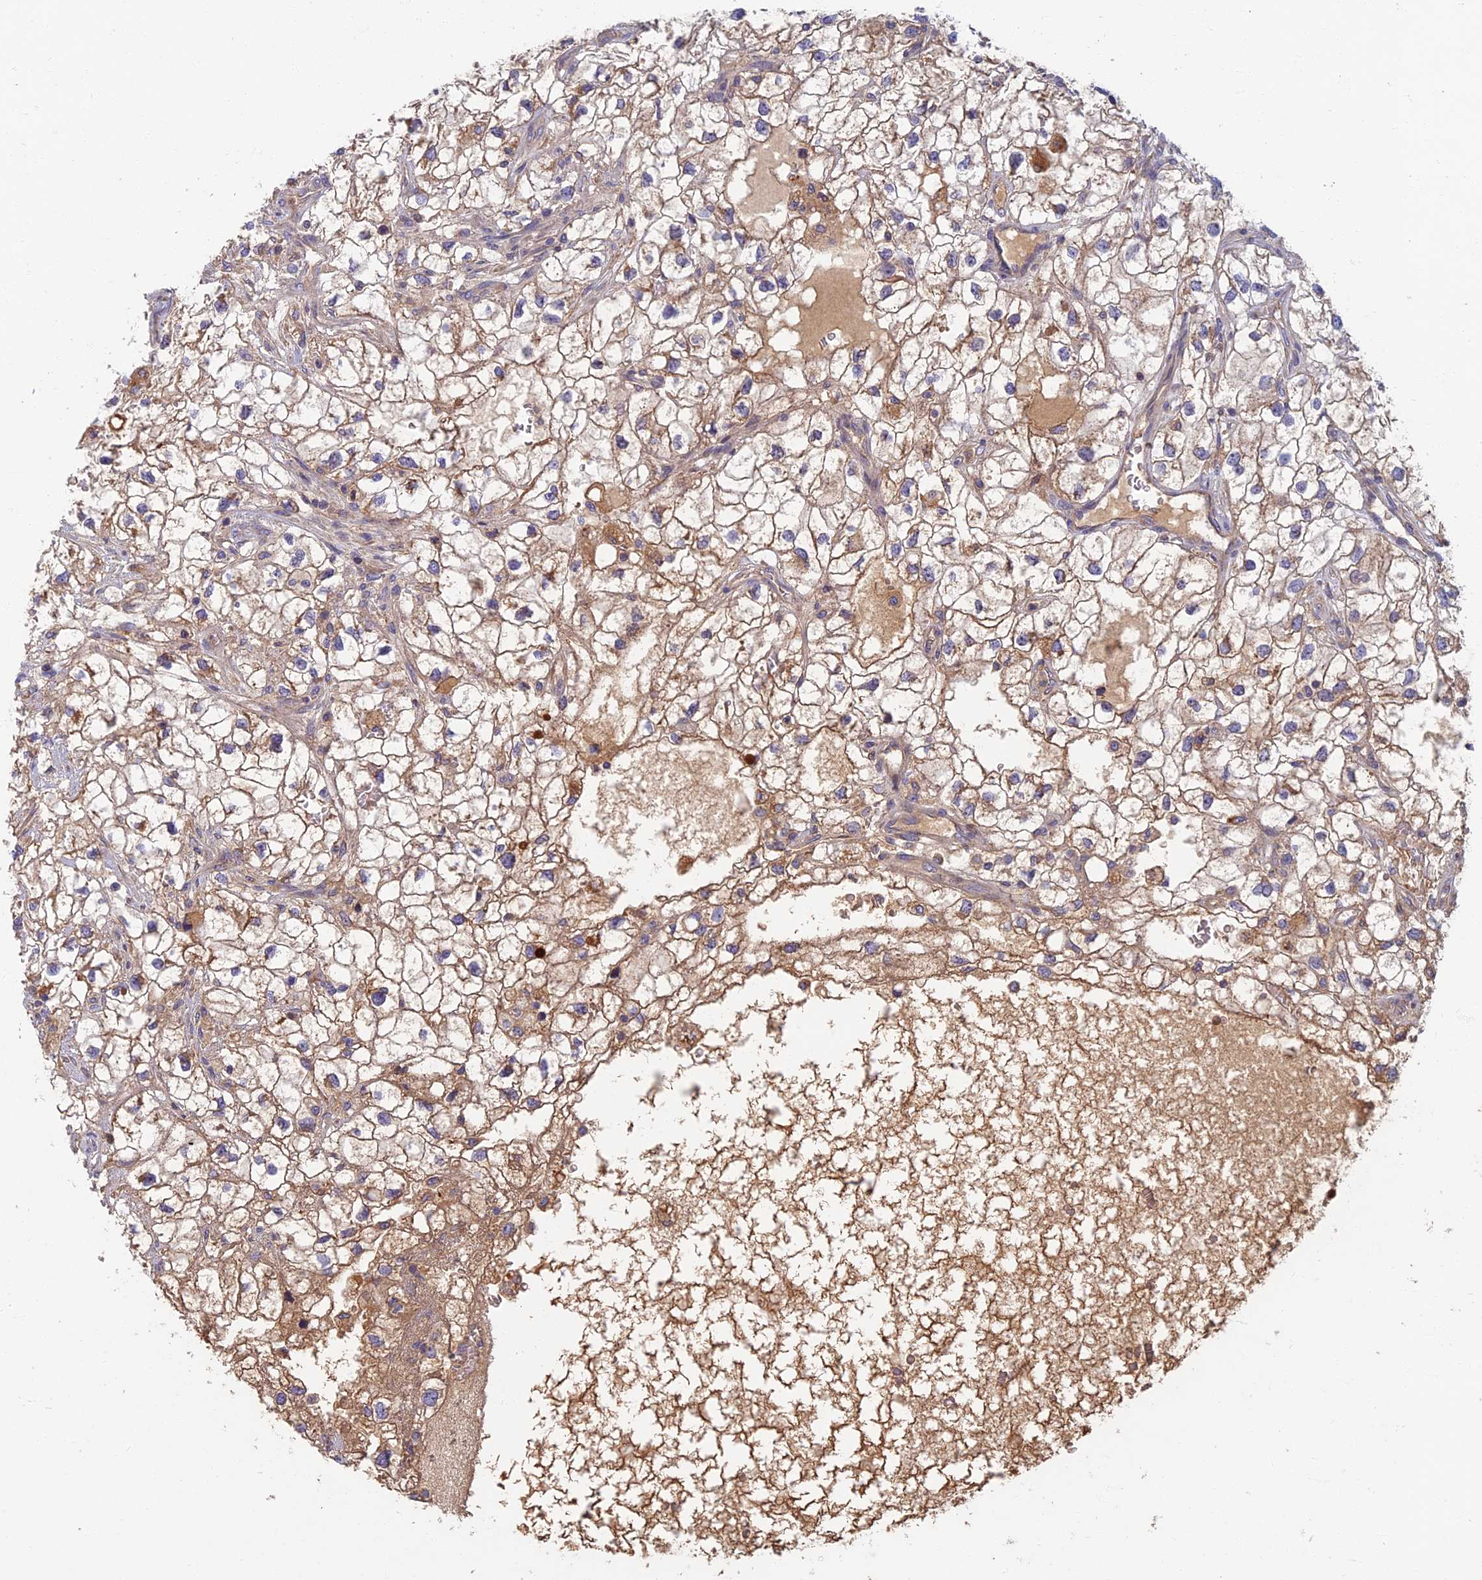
{"staining": {"intensity": "moderate", "quantity": "<25%", "location": "cytoplasmic/membranous"}, "tissue": "renal cancer", "cell_type": "Tumor cells", "image_type": "cancer", "snomed": [{"axis": "morphology", "description": "Adenocarcinoma, NOS"}, {"axis": "topography", "description": "Kidney"}], "caption": "DAB (3,3'-diaminobenzidine) immunohistochemical staining of human adenocarcinoma (renal) reveals moderate cytoplasmic/membranous protein staining in approximately <25% of tumor cells.", "gene": "SOGA1", "patient": {"sex": "male", "age": 59}}